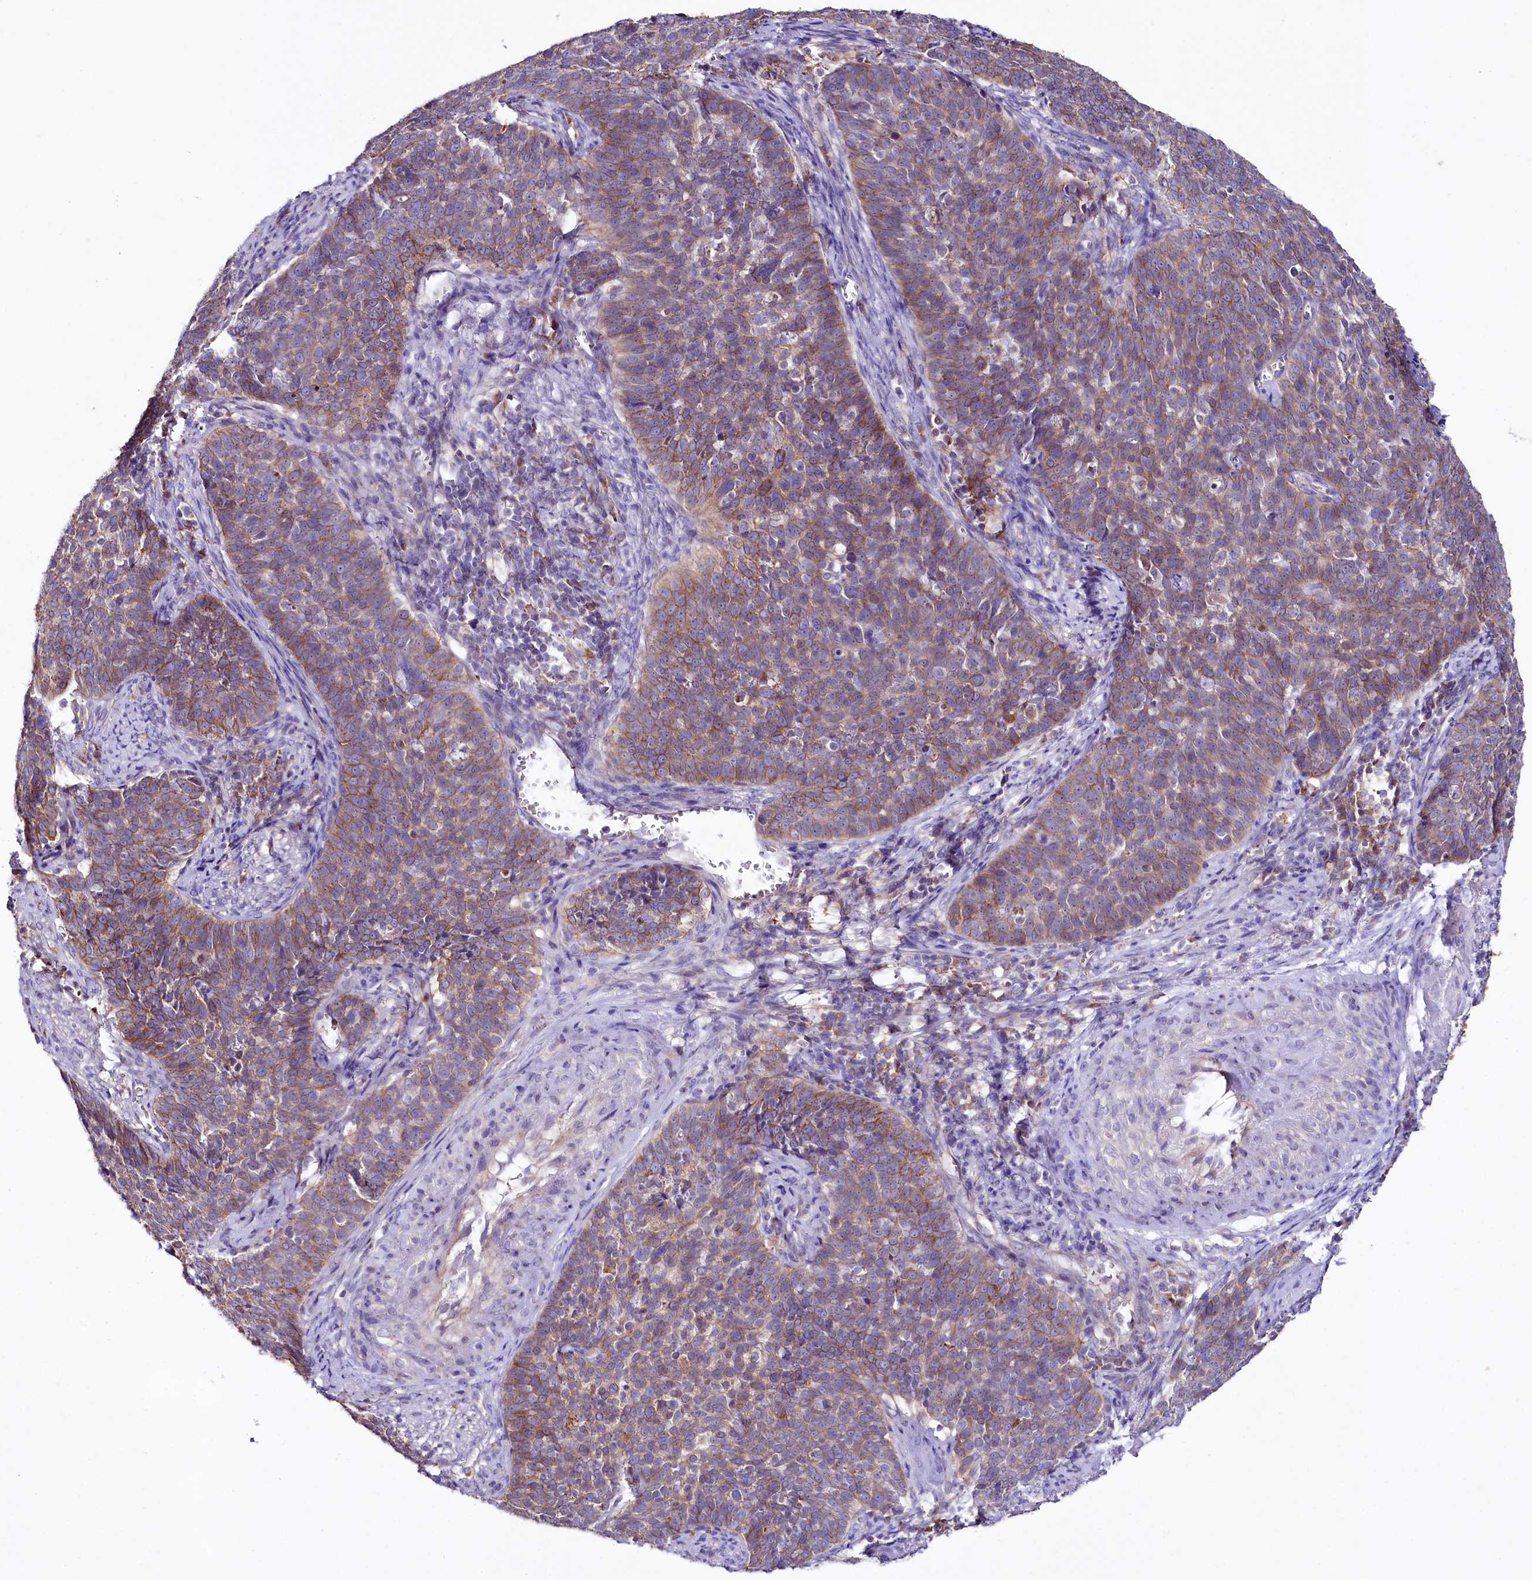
{"staining": {"intensity": "moderate", "quantity": "25%-75%", "location": "cytoplasmic/membranous"}, "tissue": "cervical cancer", "cell_type": "Tumor cells", "image_type": "cancer", "snomed": [{"axis": "morphology", "description": "Squamous cell carcinoma, NOS"}, {"axis": "topography", "description": "Cervix"}], "caption": "Cervical cancer stained with IHC exhibits moderate cytoplasmic/membranous staining in about 25%-75% of tumor cells.", "gene": "SACM1L", "patient": {"sex": "female", "age": 39}}